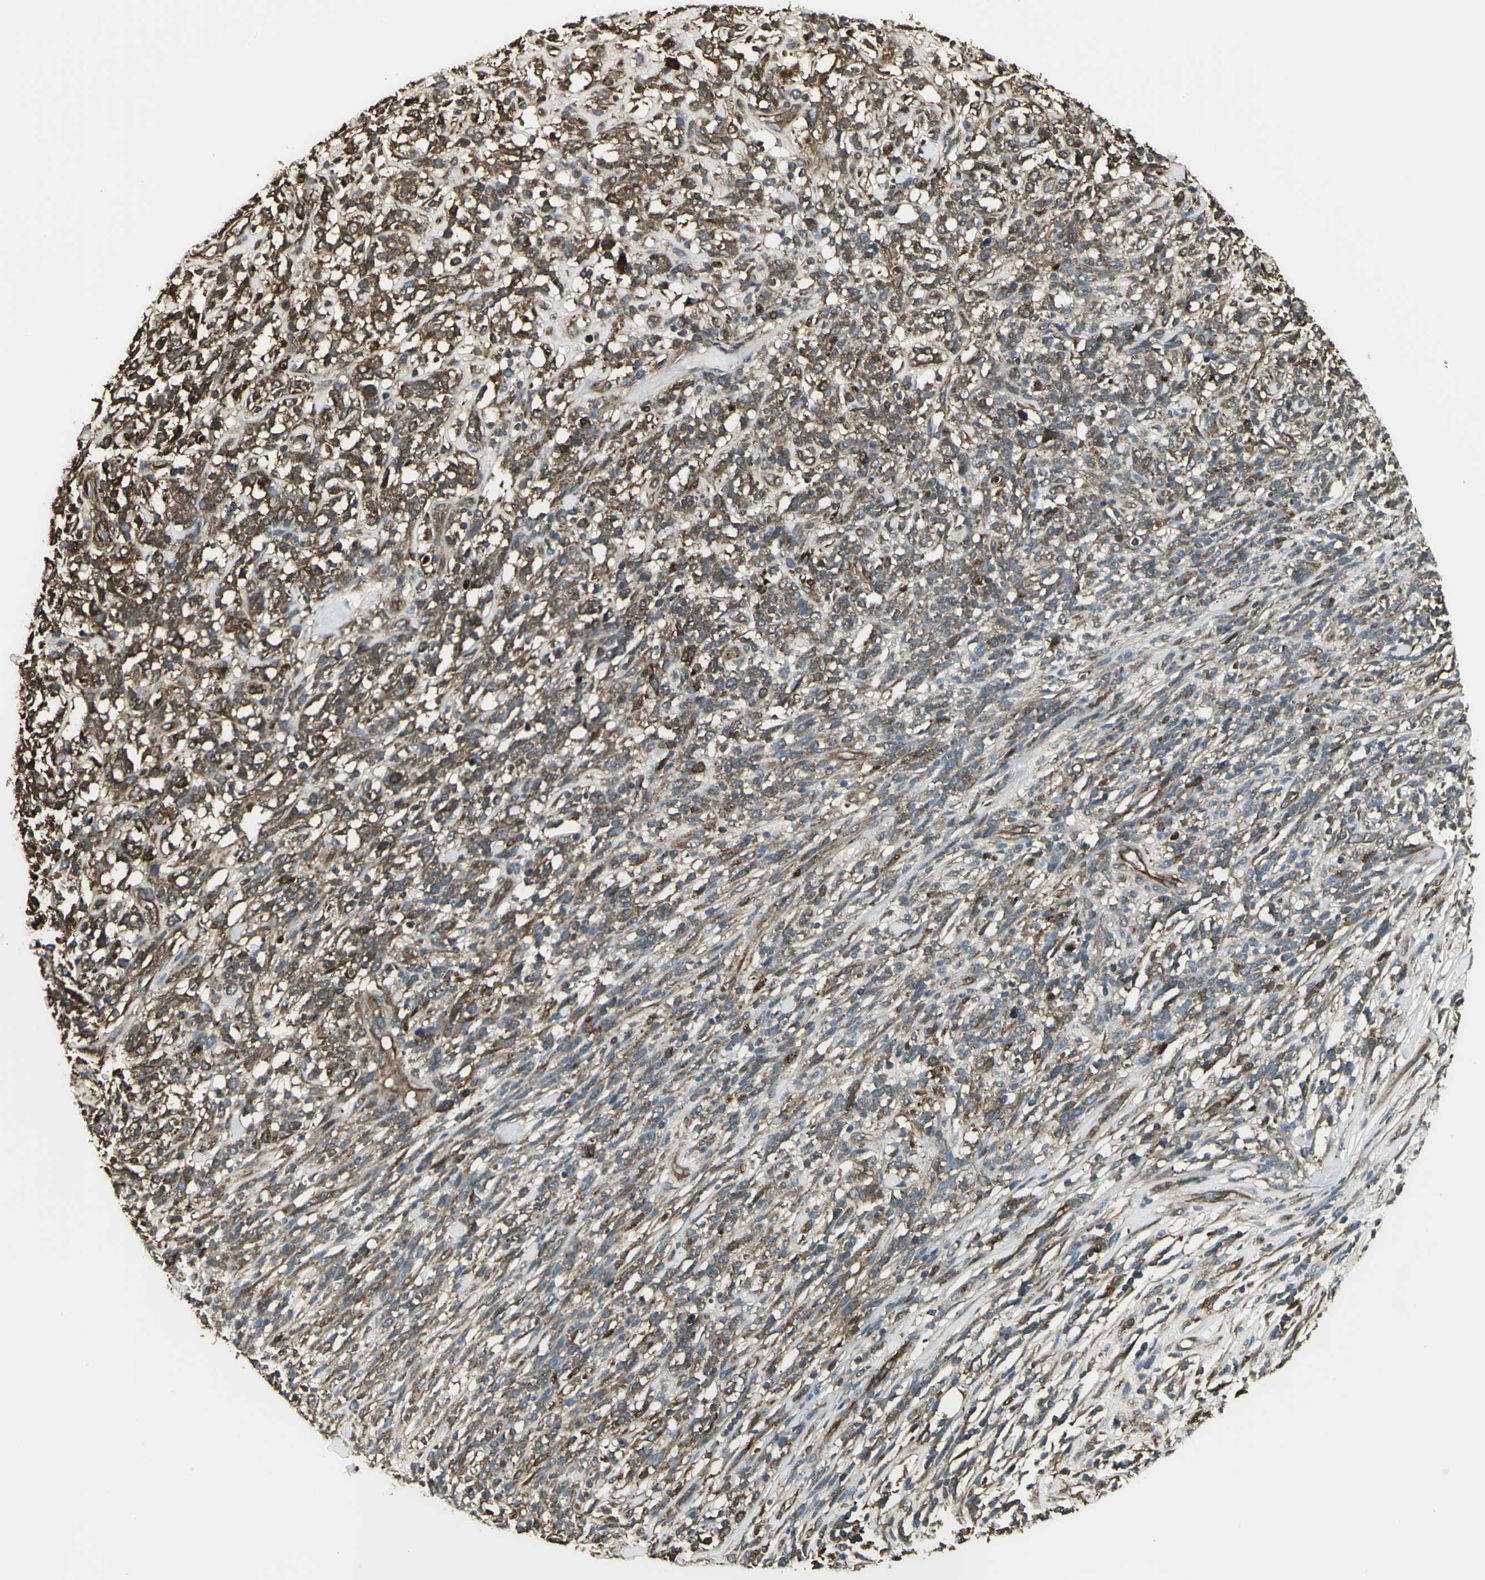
{"staining": {"intensity": "moderate", "quantity": ">75%", "location": "cytoplasmic/membranous"}, "tissue": "lymphoma", "cell_type": "Tumor cells", "image_type": "cancer", "snomed": [{"axis": "morphology", "description": "Malignant lymphoma, non-Hodgkin's type, High grade"}, {"axis": "topography", "description": "Lymph node"}], "caption": "Immunohistochemistry (IHC) image of neoplastic tissue: high-grade malignant lymphoma, non-Hodgkin's type stained using IHC exhibits medium levels of moderate protein expression localized specifically in the cytoplasmic/membranous of tumor cells, appearing as a cytoplasmic/membranous brown color.", "gene": "PRXL2B", "patient": {"sex": "female", "age": 73}}